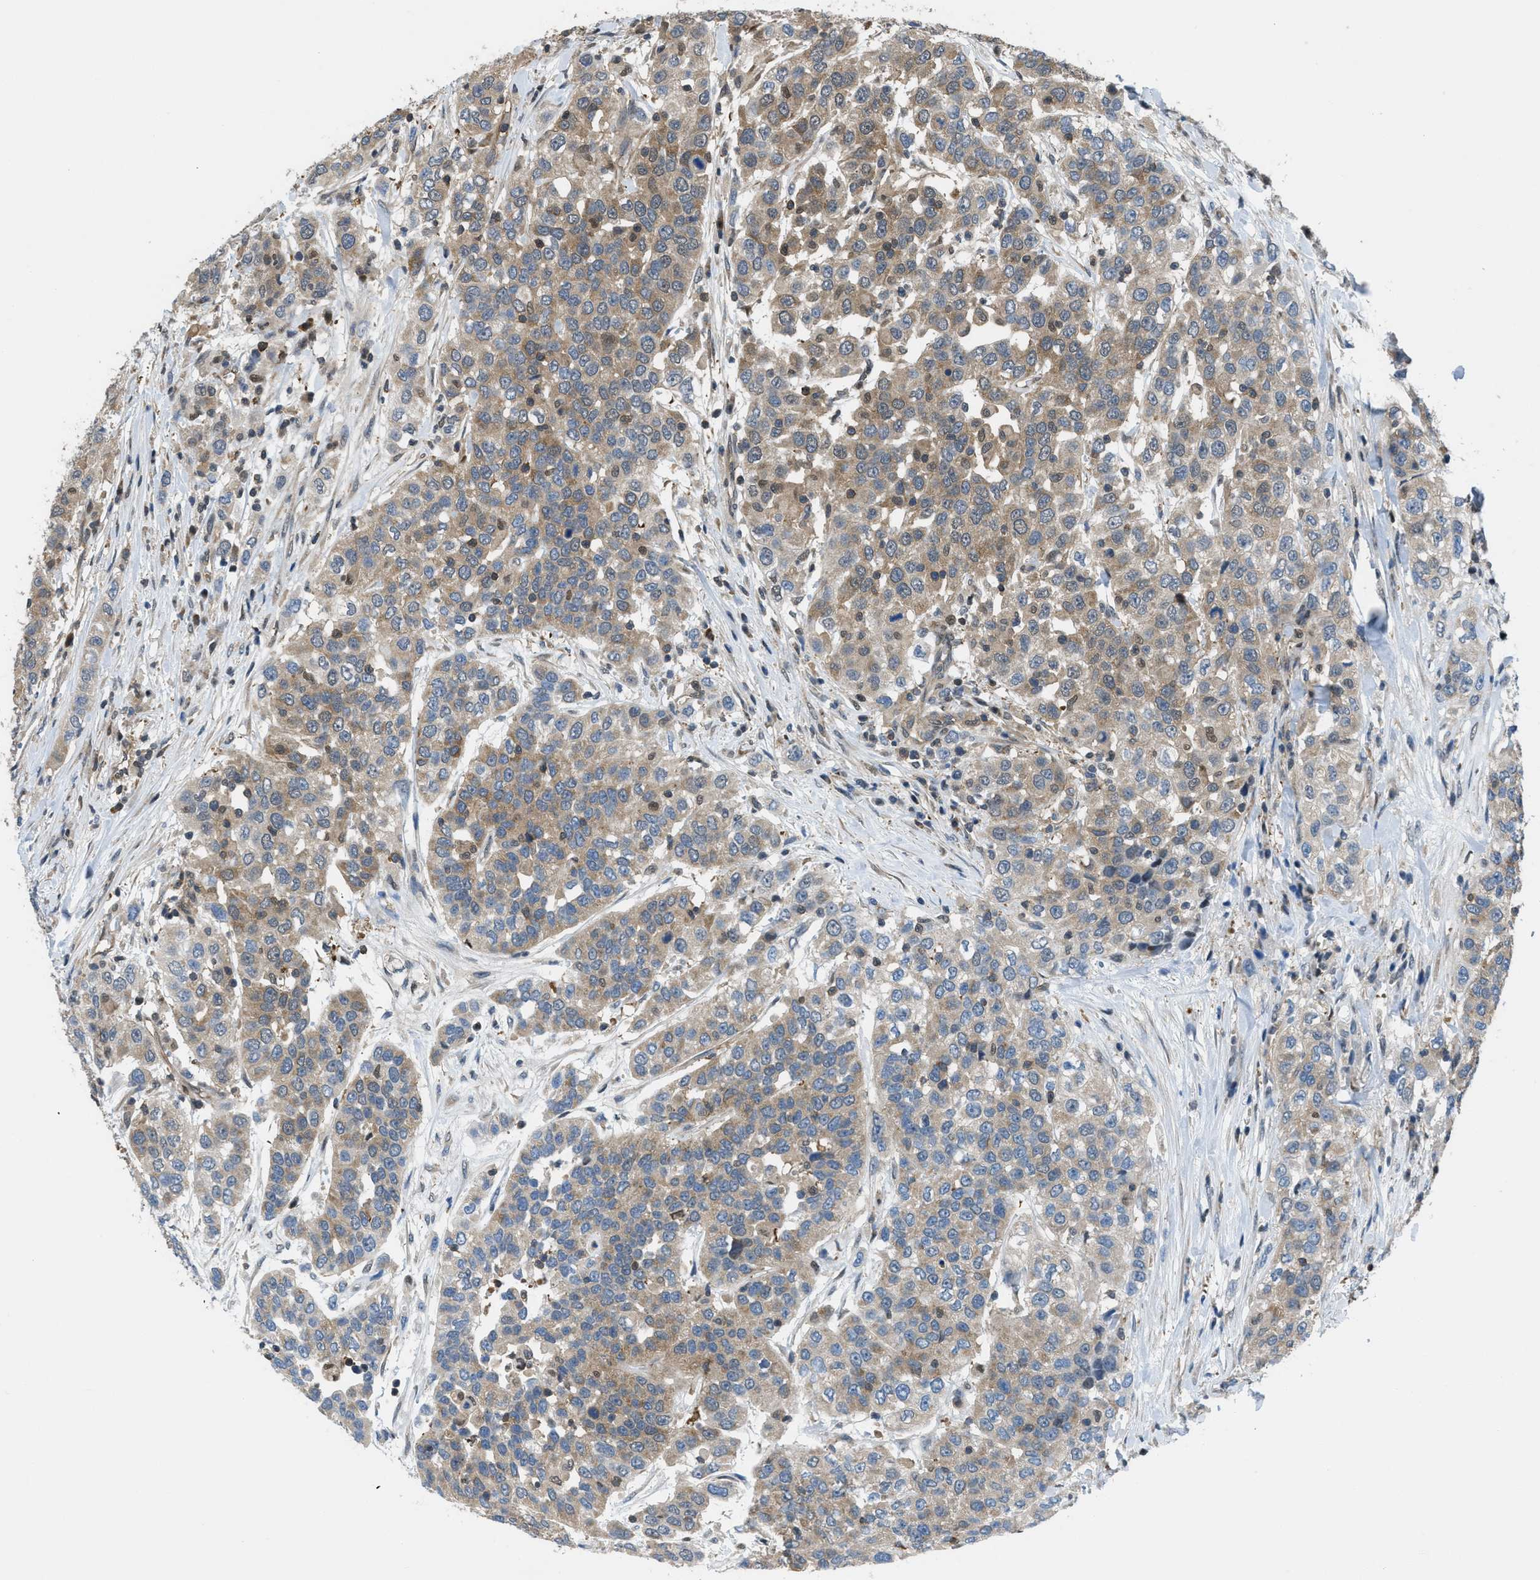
{"staining": {"intensity": "moderate", "quantity": ">75%", "location": "cytoplasmic/membranous"}, "tissue": "urothelial cancer", "cell_type": "Tumor cells", "image_type": "cancer", "snomed": [{"axis": "morphology", "description": "Urothelial carcinoma, High grade"}, {"axis": "topography", "description": "Urinary bladder"}], "caption": "A brown stain labels moderate cytoplasmic/membranous staining of a protein in human high-grade urothelial carcinoma tumor cells.", "gene": "PIP5K1C", "patient": {"sex": "female", "age": 80}}